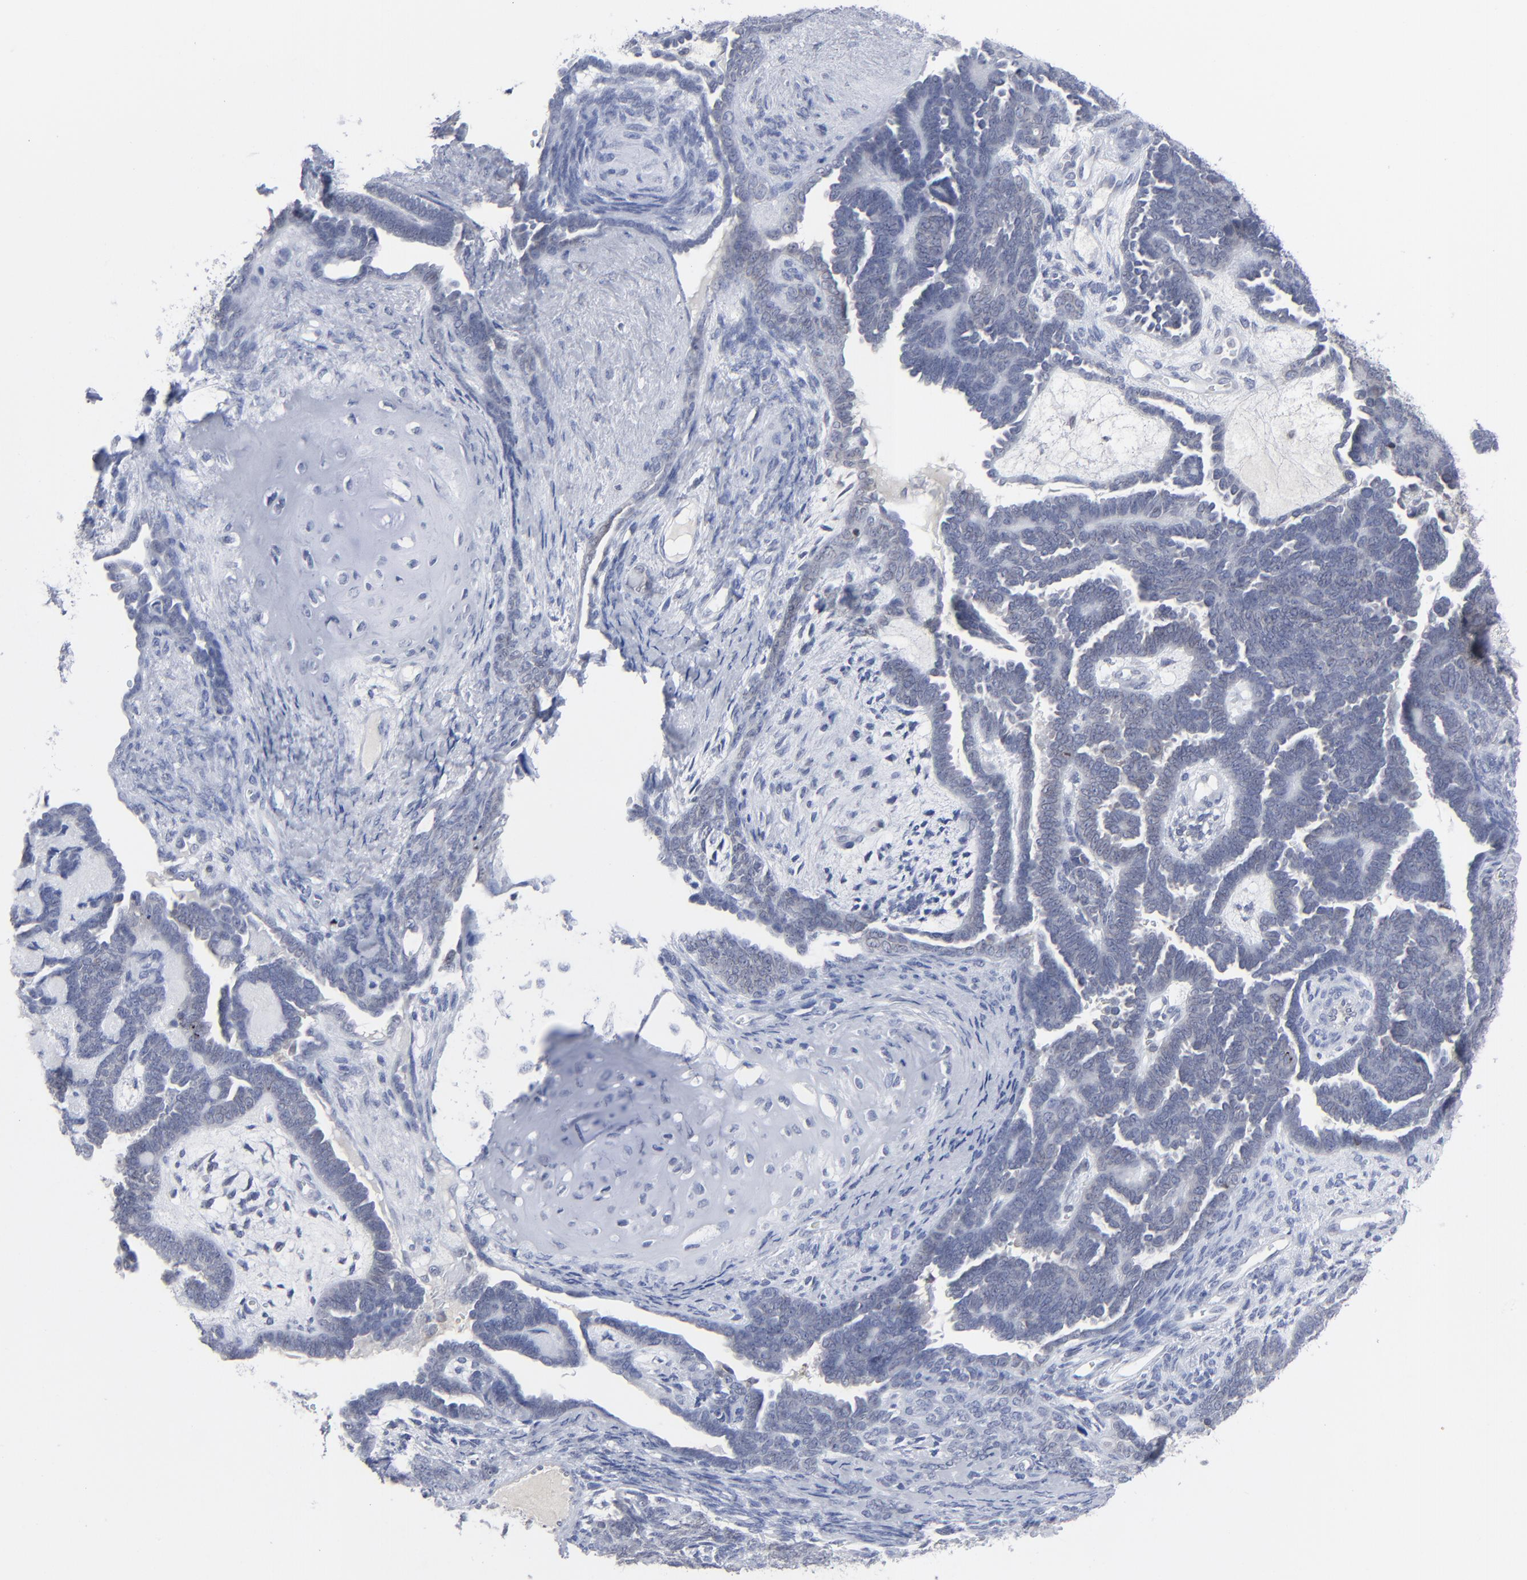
{"staining": {"intensity": "negative", "quantity": "none", "location": "none"}, "tissue": "endometrial cancer", "cell_type": "Tumor cells", "image_type": "cancer", "snomed": [{"axis": "morphology", "description": "Neoplasm, malignant, NOS"}, {"axis": "topography", "description": "Endometrium"}], "caption": "This is an immunohistochemistry photomicrograph of endometrial neoplasm (malignant). There is no positivity in tumor cells.", "gene": "NUP88", "patient": {"sex": "female", "age": 74}}